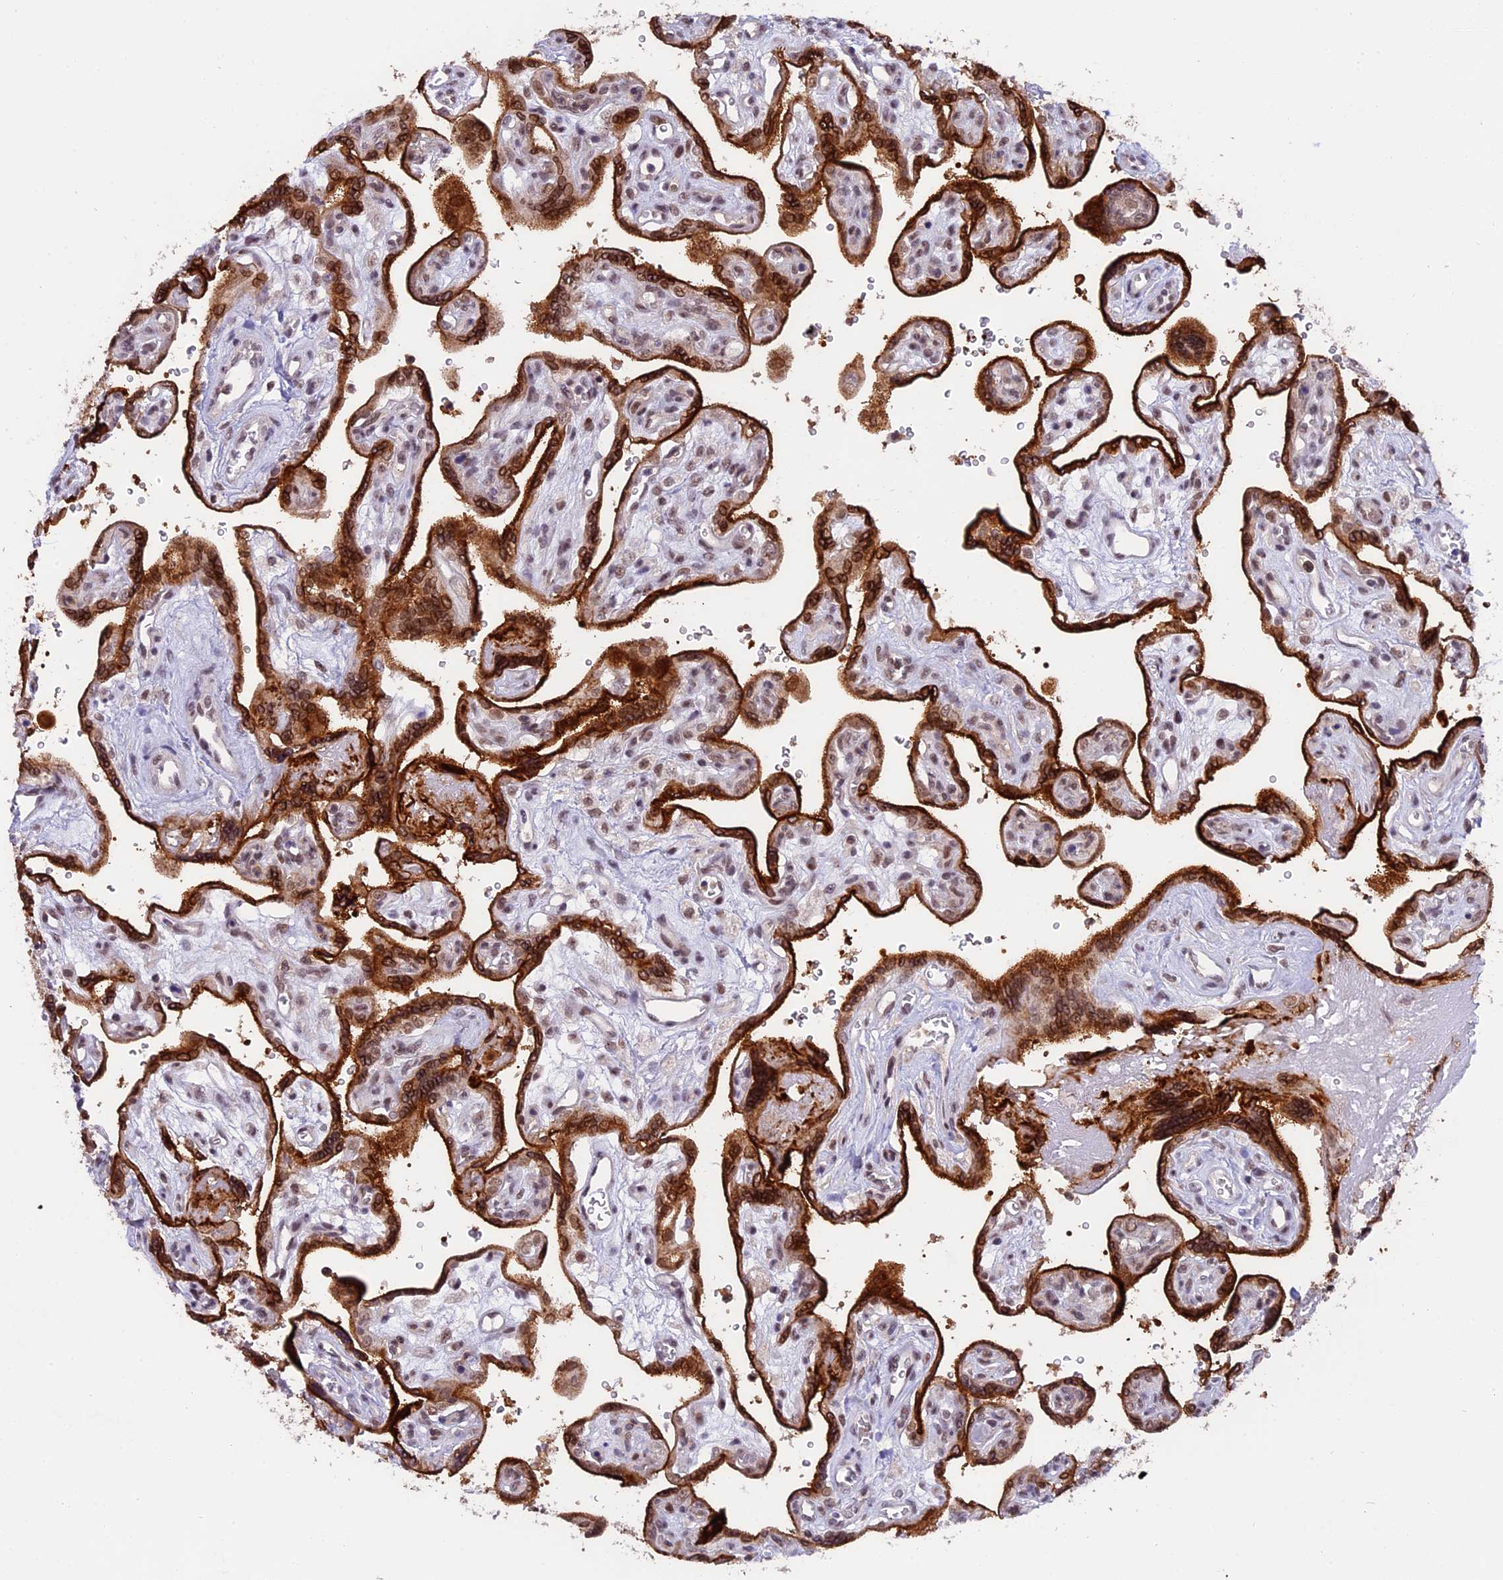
{"staining": {"intensity": "strong", "quantity": ">75%", "location": "cytoplasmic/membranous,nuclear"}, "tissue": "placenta", "cell_type": "Trophoblastic cells", "image_type": "normal", "snomed": [{"axis": "morphology", "description": "Normal tissue, NOS"}, {"axis": "topography", "description": "Placenta"}], "caption": "Immunohistochemistry (IHC) of benign human placenta displays high levels of strong cytoplasmic/membranous,nuclear expression in about >75% of trophoblastic cells.", "gene": "TADA3", "patient": {"sex": "female", "age": 39}}